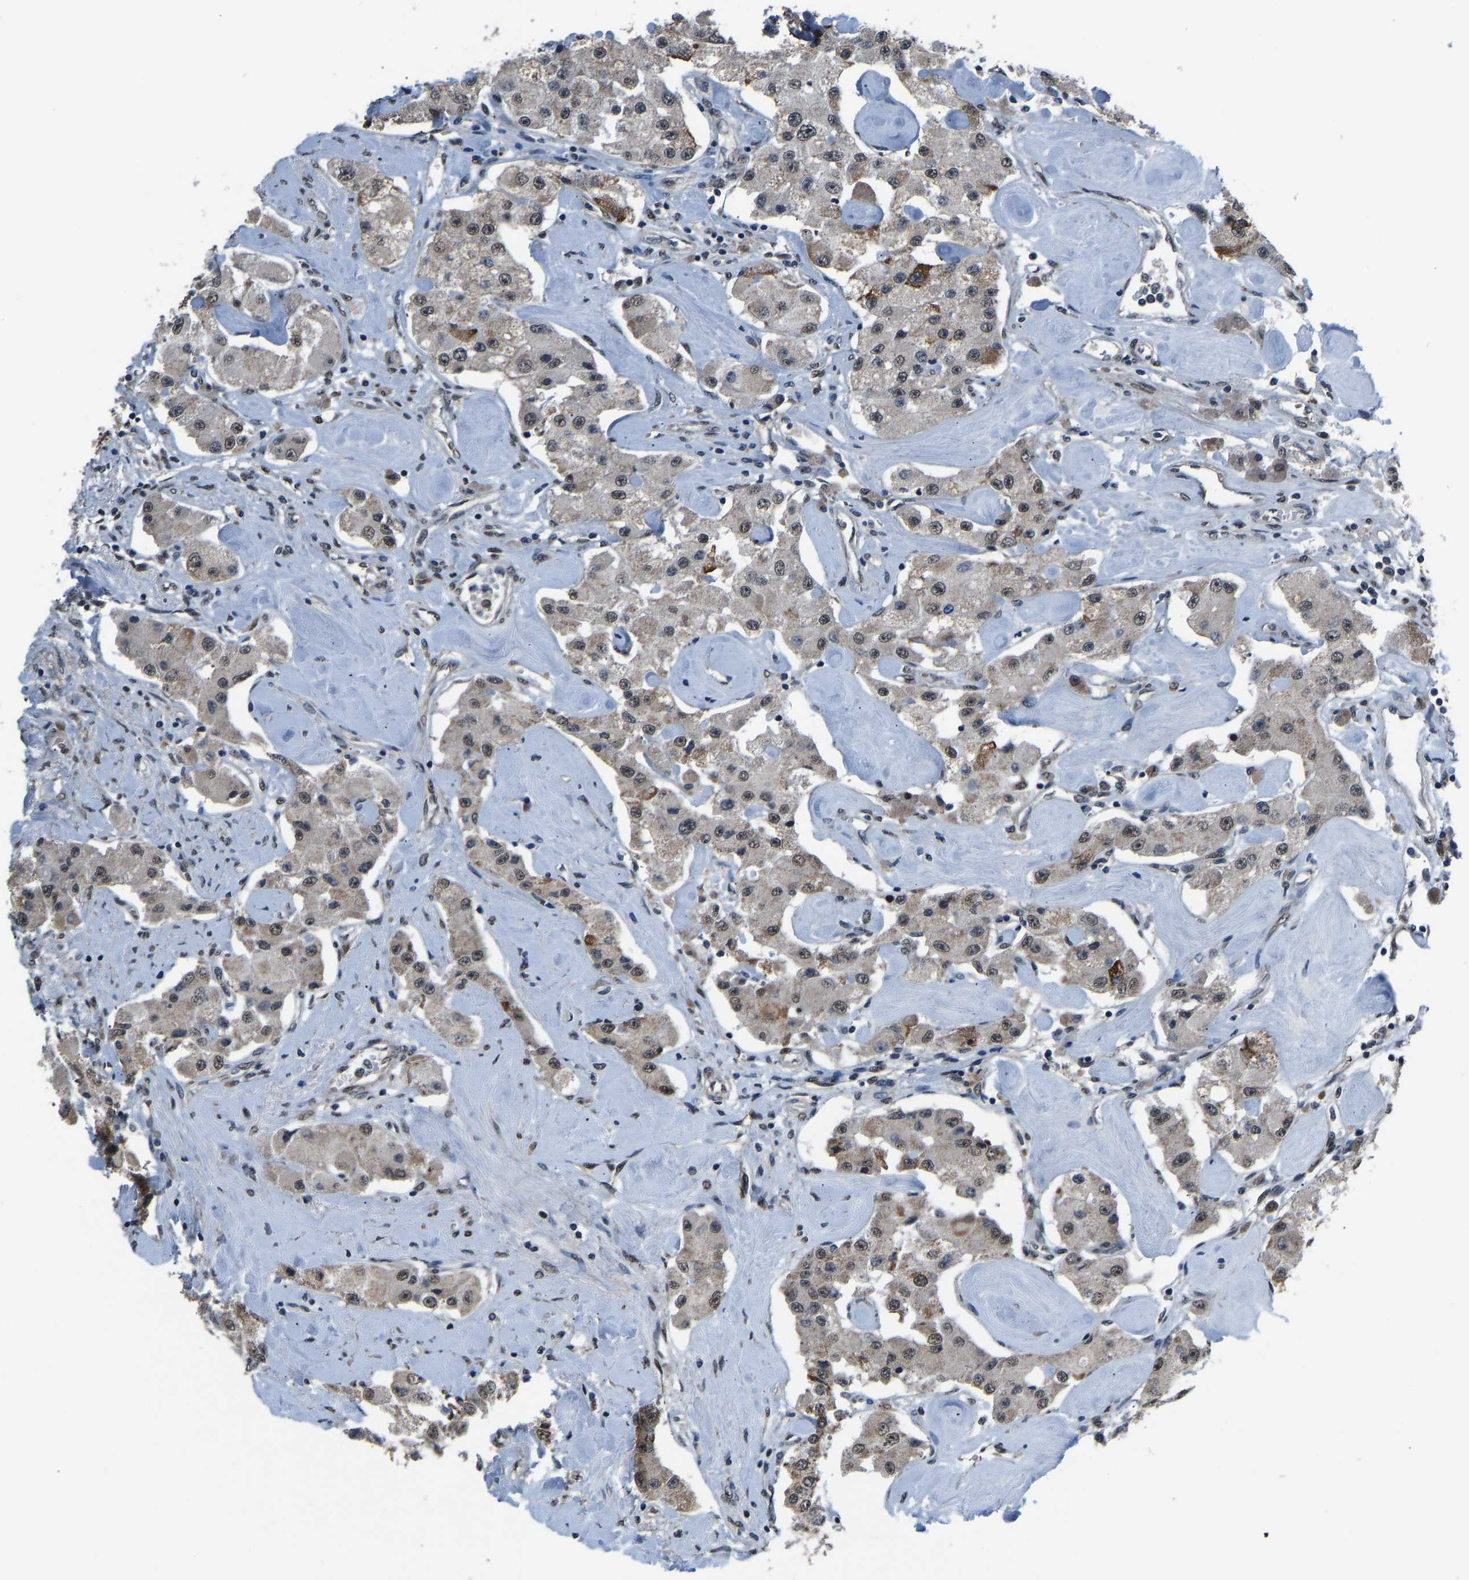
{"staining": {"intensity": "moderate", "quantity": "<25%", "location": "cytoplasmic/membranous"}, "tissue": "carcinoid", "cell_type": "Tumor cells", "image_type": "cancer", "snomed": [{"axis": "morphology", "description": "Carcinoid, malignant, NOS"}, {"axis": "topography", "description": "Pancreas"}], "caption": "Protein expression by IHC exhibits moderate cytoplasmic/membranous expression in about <25% of tumor cells in carcinoid. (DAB (3,3'-diaminobenzidine) IHC, brown staining for protein, blue staining for nuclei).", "gene": "FOS", "patient": {"sex": "male", "age": 41}}